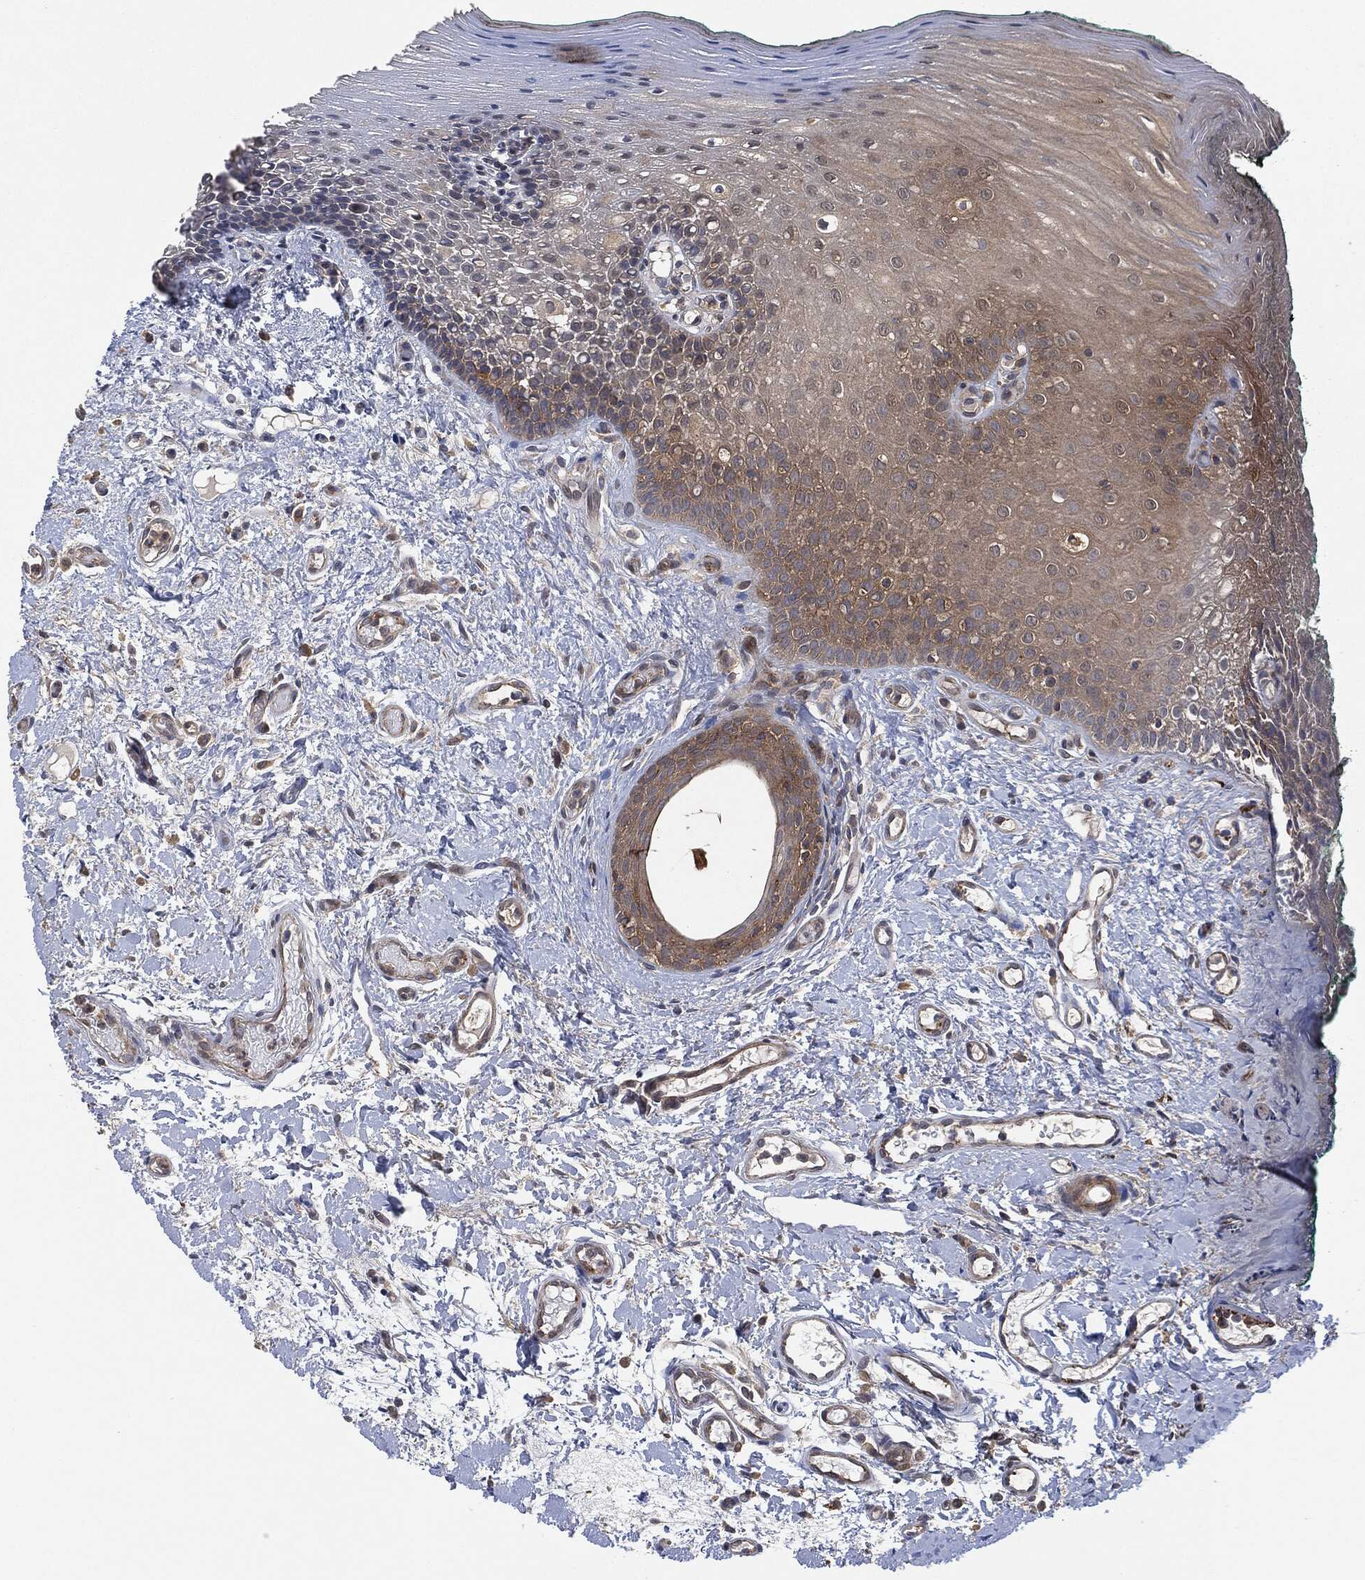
{"staining": {"intensity": "moderate", "quantity": "25%-75%", "location": "cytoplasmic/membranous"}, "tissue": "oral mucosa", "cell_type": "Squamous epithelial cells", "image_type": "normal", "snomed": [{"axis": "morphology", "description": "Normal tissue, NOS"}, {"axis": "topography", "description": "Oral tissue"}], "caption": "Protein analysis of unremarkable oral mucosa exhibits moderate cytoplasmic/membranous staining in approximately 25%-75% of squamous epithelial cells. The staining was performed using DAB to visualize the protein expression in brown, while the nuclei were stained in blue with hematoxylin (Magnification: 20x).", "gene": "TPT1", "patient": {"sex": "female", "age": 83}}